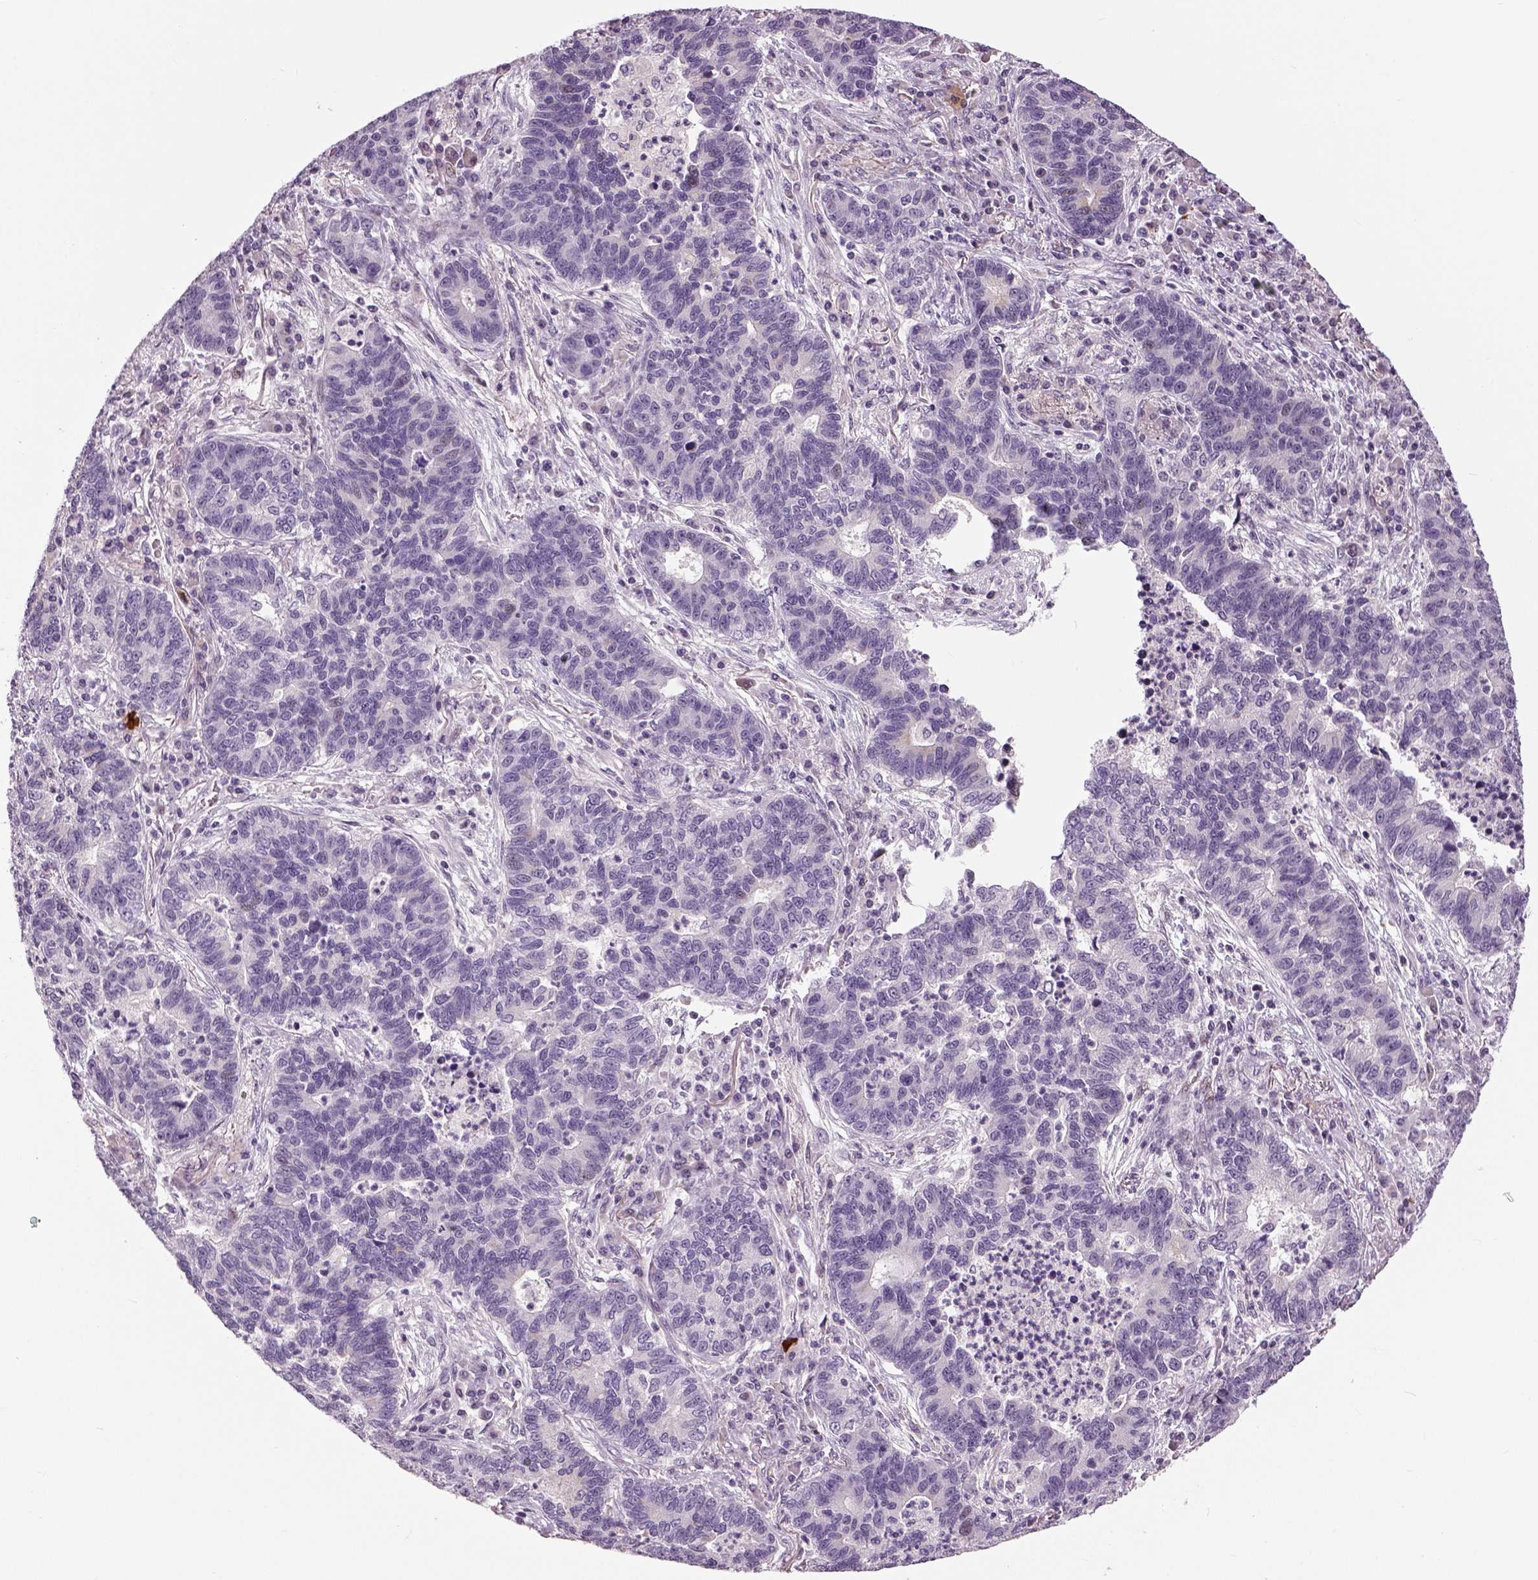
{"staining": {"intensity": "negative", "quantity": "none", "location": "none"}, "tissue": "lung cancer", "cell_type": "Tumor cells", "image_type": "cancer", "snomed": [{"axis": "morphology", "description": "Adenocarcinoma, NOS"}, {"axis": "topography", "description": "Lung"}], "caption": "Immunohistochemistry (IHC) histopathology image of neoplastic tissue: lung cancer (adenocarcinoma) stained with DAB shows no significant protein expression in tumor cells.", "gene": "NECAB1", "patient": {"sex": "female", "age": 57}}